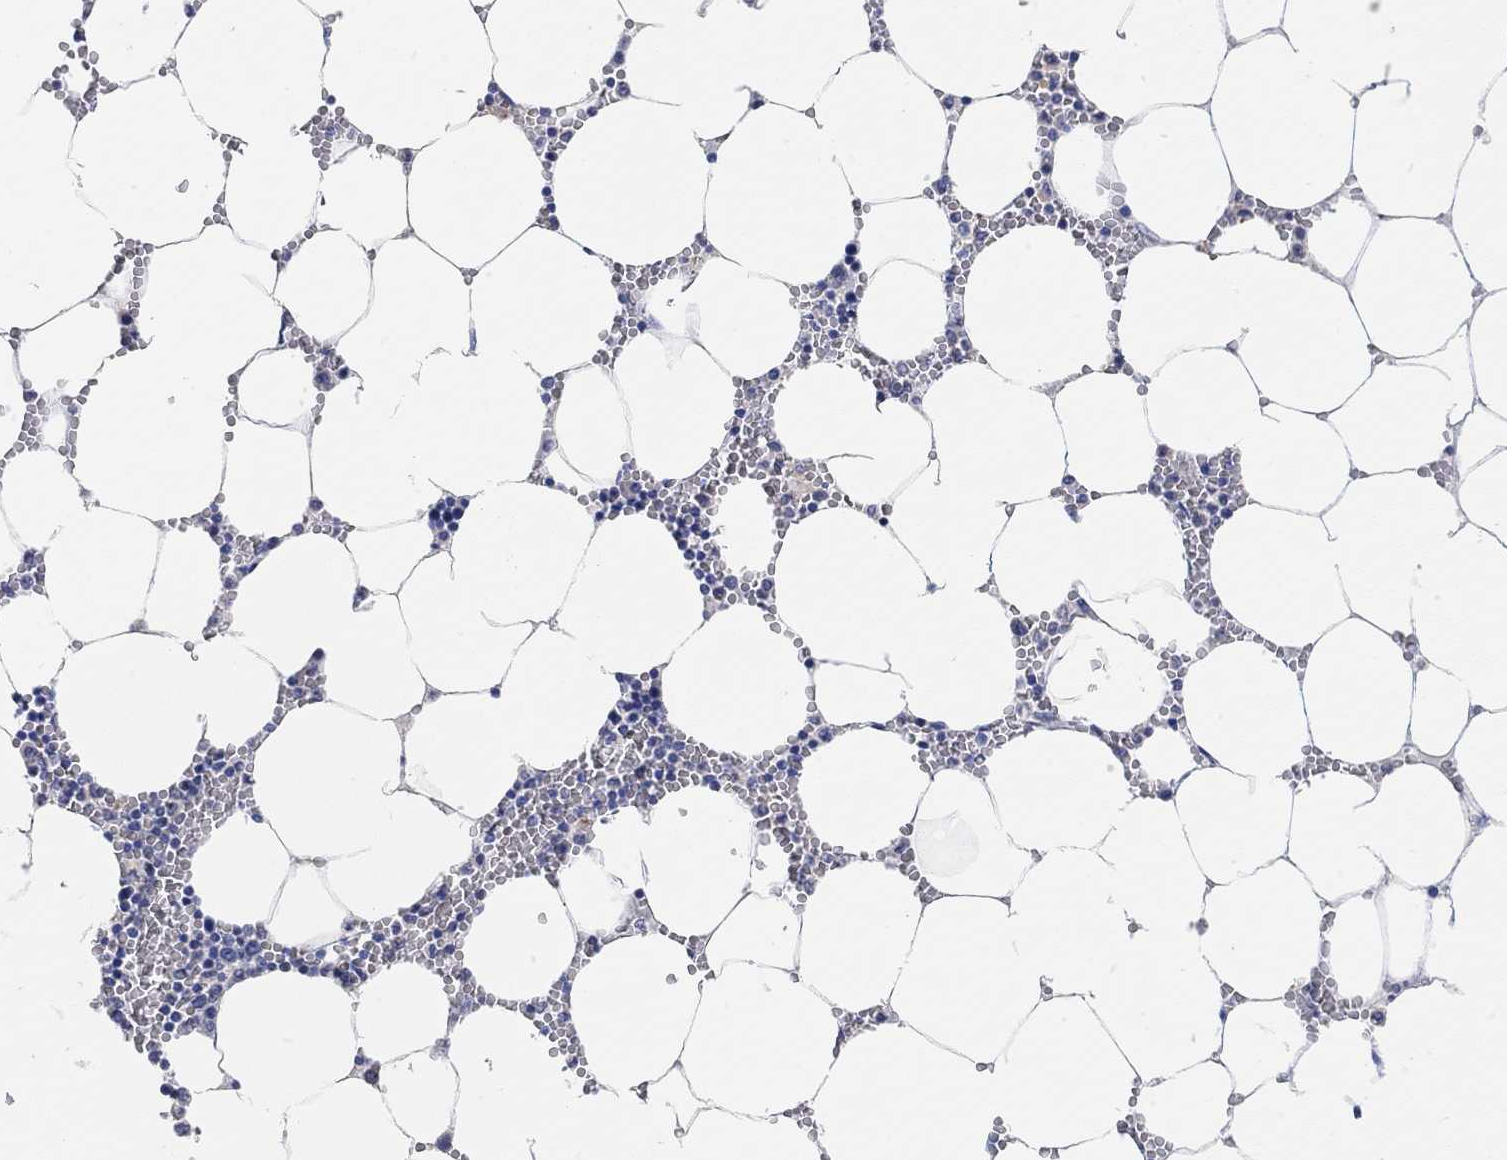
{"staining": {"intensity": "moderate", "quantity": "<25%", "location": "cytoplasmic/membranous"}, "tissue": "bone marrow", "cell_type": "Hematopoietic cells", "image_type": "normal", "snomed": [{"axis": "morphology", "description": "Normal tissue, NOS"}, {"axis": "topography", "description": "Bone marrow"}], "caption": "Benign bone marrow demonstrates moderate cytoplasmic/membranous positivity in about <25% of hematopoietic cells.", "gene": "VAT1L", "patient": {"sex": "female", "age": 64}}